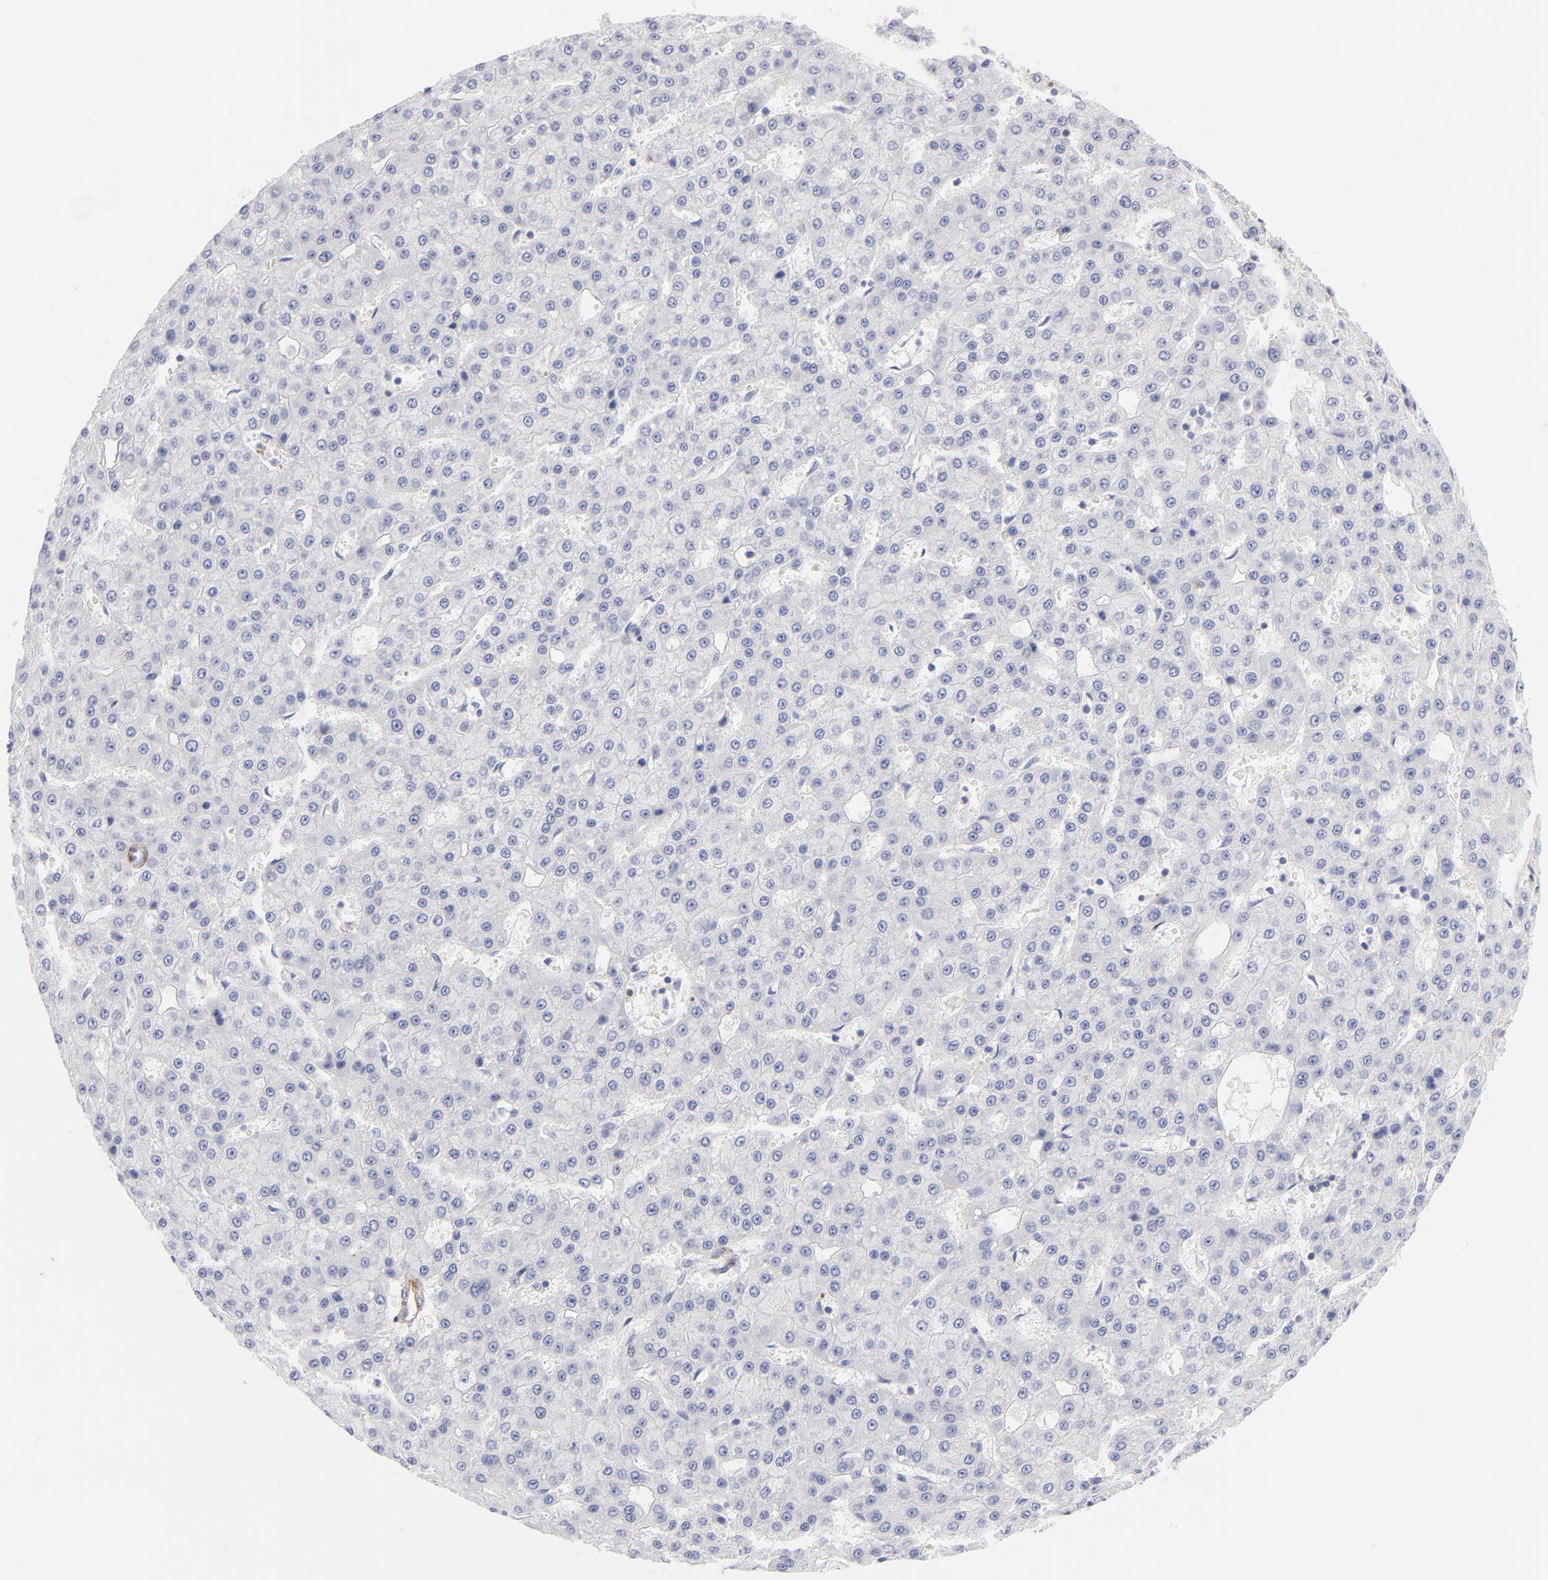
{"staining": {"intensity": "negative", "quantity": "none", "location": "none"}, "tissue": "liver cancer", "cell_type": "Tumor cells", "image_type": "cancer", "snomed": [{"axis": "morphology", "description": "Carcinoma, Hepatocellular, NOS"}, {"axis": "topography", "description": "Liver"}], "caption": "A photomicrograph of liver cancer stained for a protein shows no brown staining in tumor cells.", "gene": "ACTA2", "patient": {"sex": "male", "age": 47}}